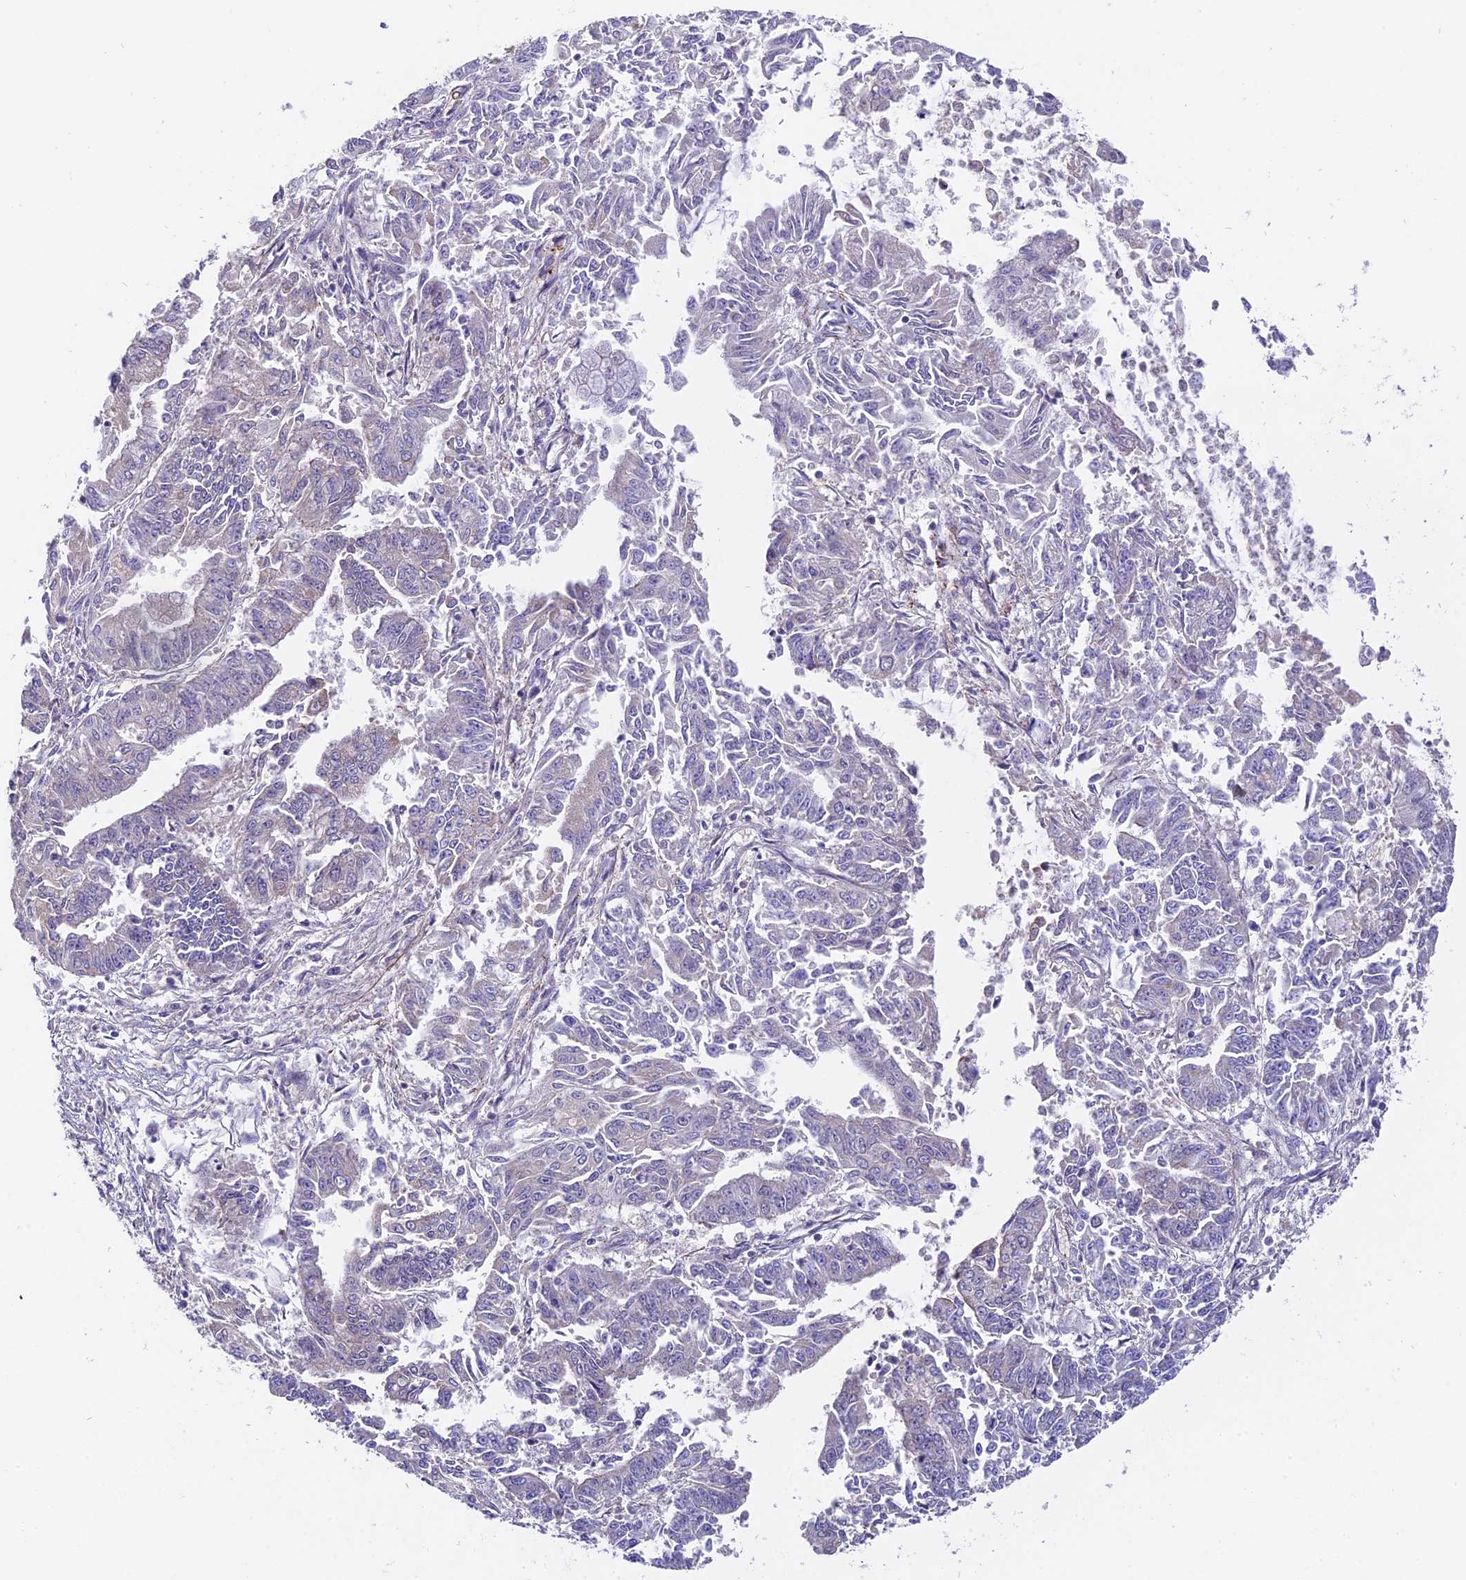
{"staining": {"intensity": "negative", "quantity": "none", "location": "none"}, "tissue": "endometrial cancer", "cell_type": "Tumor cells", "image_type": "cancer", "snomed": [{"axis": "morphology", "description": "Adenocarcinoma, NOS"}, {"axis": "topography", "description": "Endometrium"}], "caption": "A micrograph of adenocarcinoma (endometrial) stained for a protein demonstrates no brown staining in tumor cells.", "gene": "TRMT1", "patient": {"sex": "female", "age": 73}}